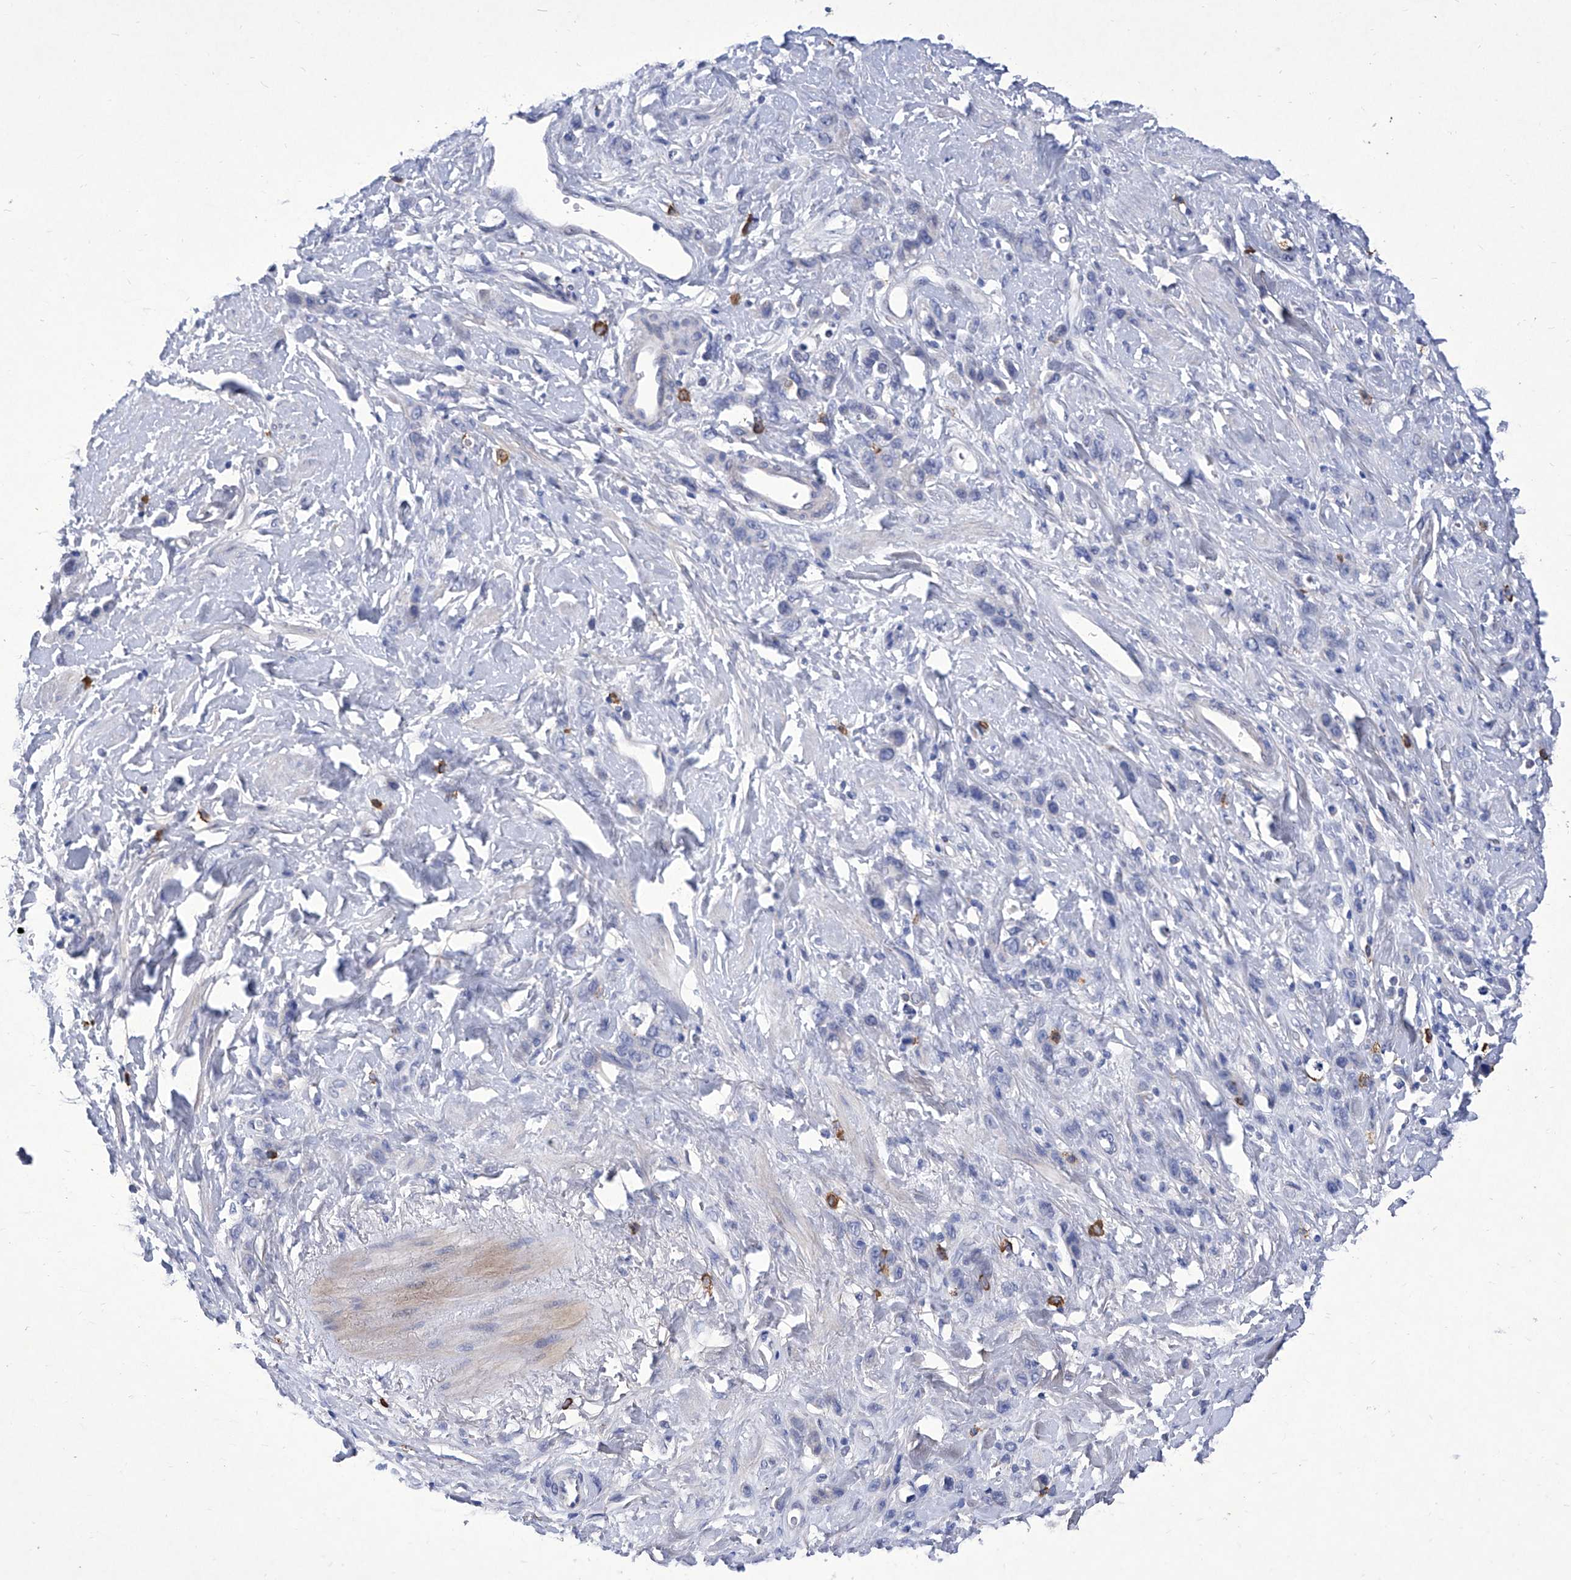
{"staining": {"intensity": "negative", "quantity": "none", "location": "none"}, "tissue": "stomach cancer", "cell_type": "Tumor cells", "image_type": "cancer", "snomed": [{"axis": "morphology", "description": "Normal tissue, NOS"}, {"axis": "morphology", "description": "Adenocarcinoma, NOS"}, {"axis": "topography", "description": "Stomach"}], "caption": "Stomach adenocarcinoma was stained to show a protein in brown. There is no significant expression in tumor cells.", "gene": "IFNL2", "patient": {"sex": "male", "age": 82}}